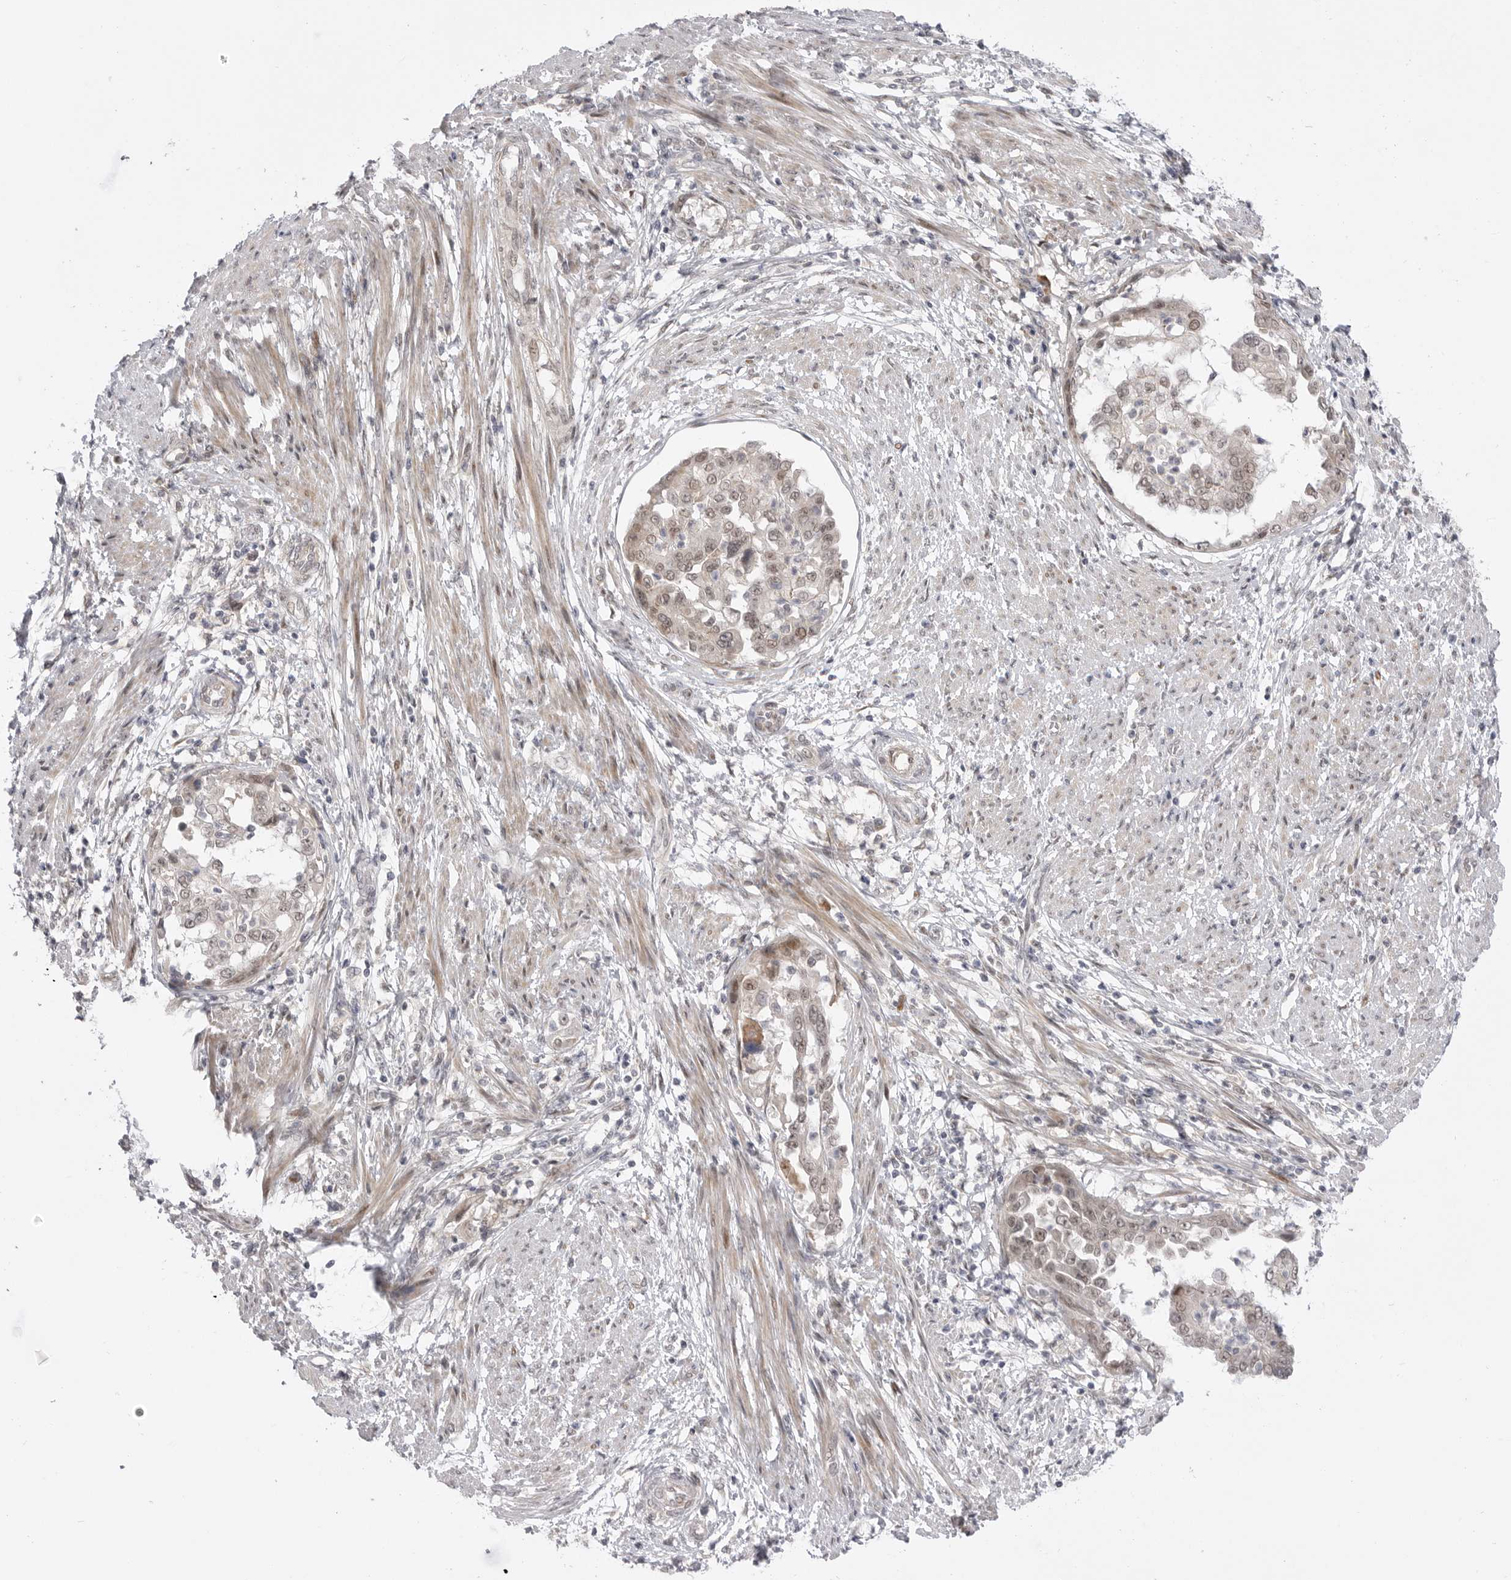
{"staining": {"intensity": "weak", "quantity": ">75%", "location": "cytoplasmic/membranous,nuclear"}, "tissue": "endometrial cancer", "cell_type": "Tumor cells", "image_type": "cancer", "snomed": [{"axis": "morphology", "description": "Adenocarcinoma, NOS"}, {"axis": "topography", "description": "Endometrium"}], "caption": "Endometrial adenocarcinoma stained with a brown dye demonstrates weak cytoplasmic/membranous and nuclear positive positivity in about >75% of tumor cells.", "gene": "GGT6", "patient": {"sex": "female", "age": 85}}